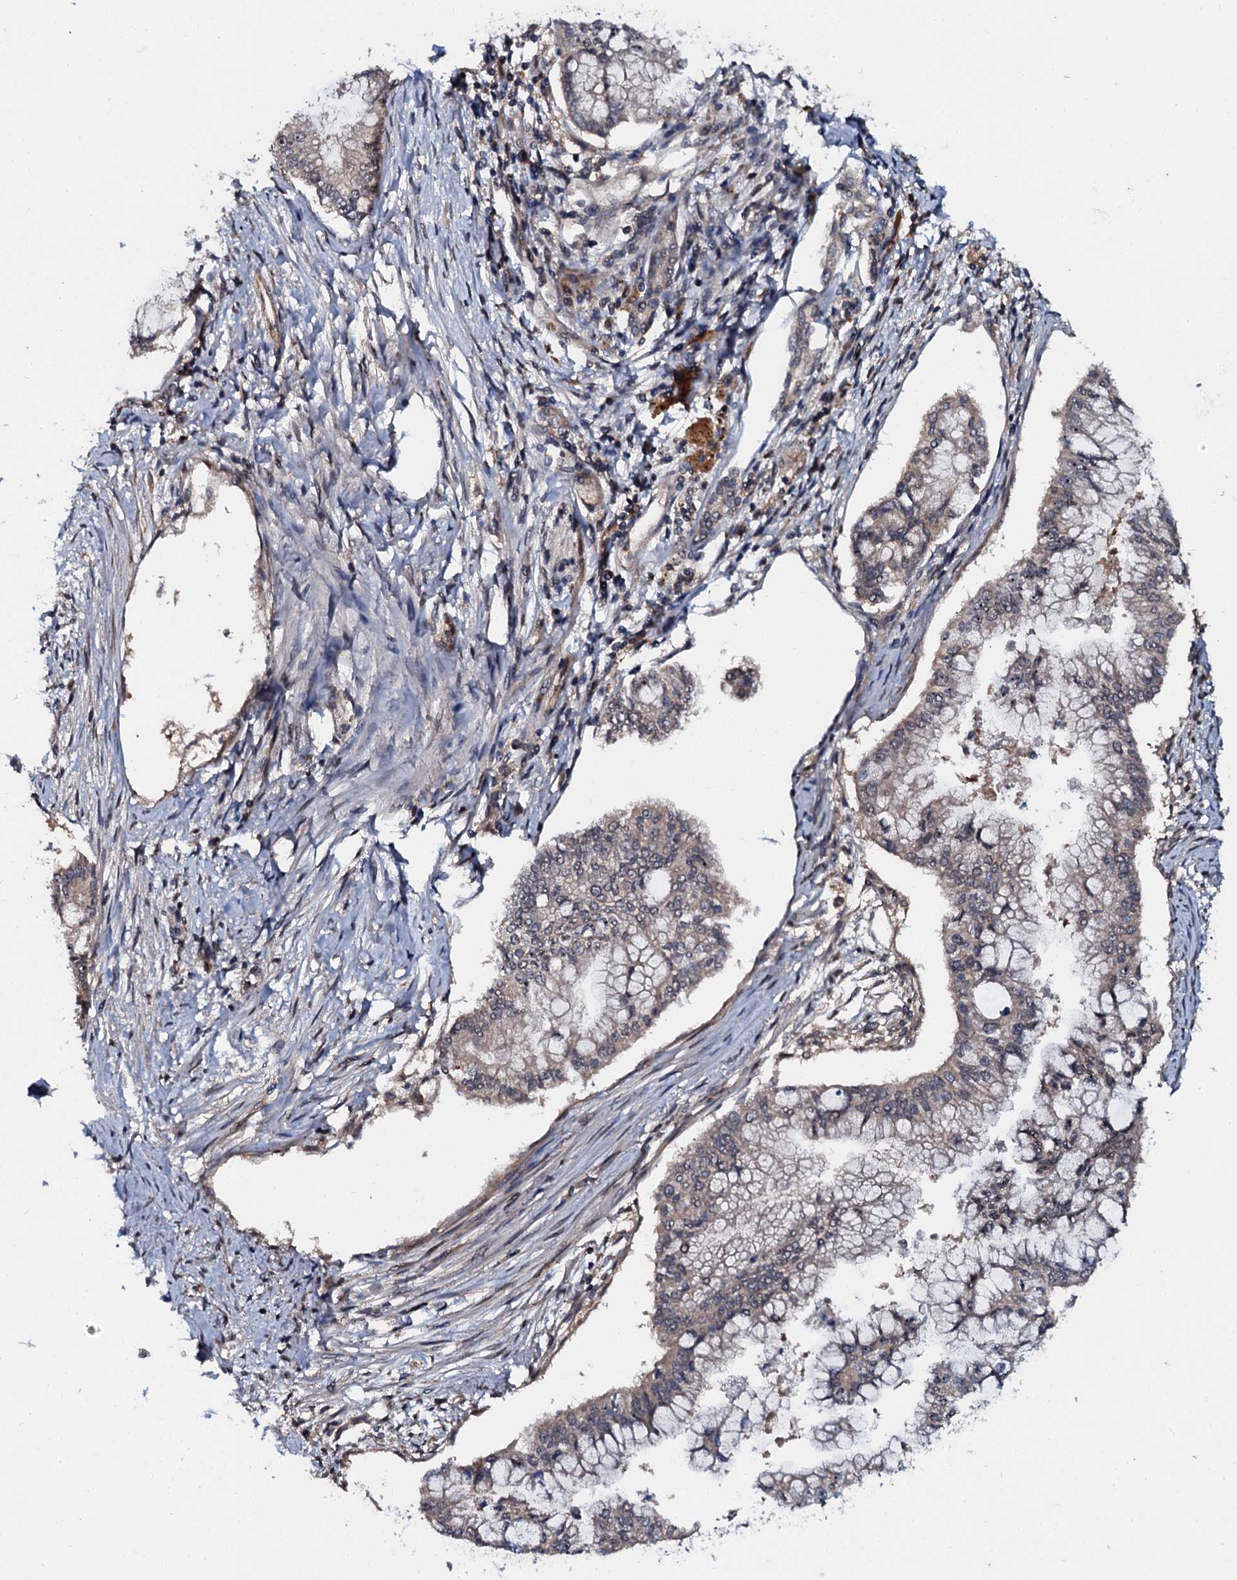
{"staining": {"intensity": "weak", "quantity": "<25%", "location": "cytoplasmic/membranous"}, "tissue": "pancreatic cancer", "cell_type": "Tumor cells", "image_type": "cancer", "snomed": [{"axis": "morphology", "description": "Adenocarcinoma, NOS"}, {"axis": "topography", "description": "Pancreas"}], "caption": "Tumor cells are negative for protein expression in human pancreatic cancer (adenocarcinoma).", "gene": "N4BP1", "patient": {"sex": "male", "age": 58}}